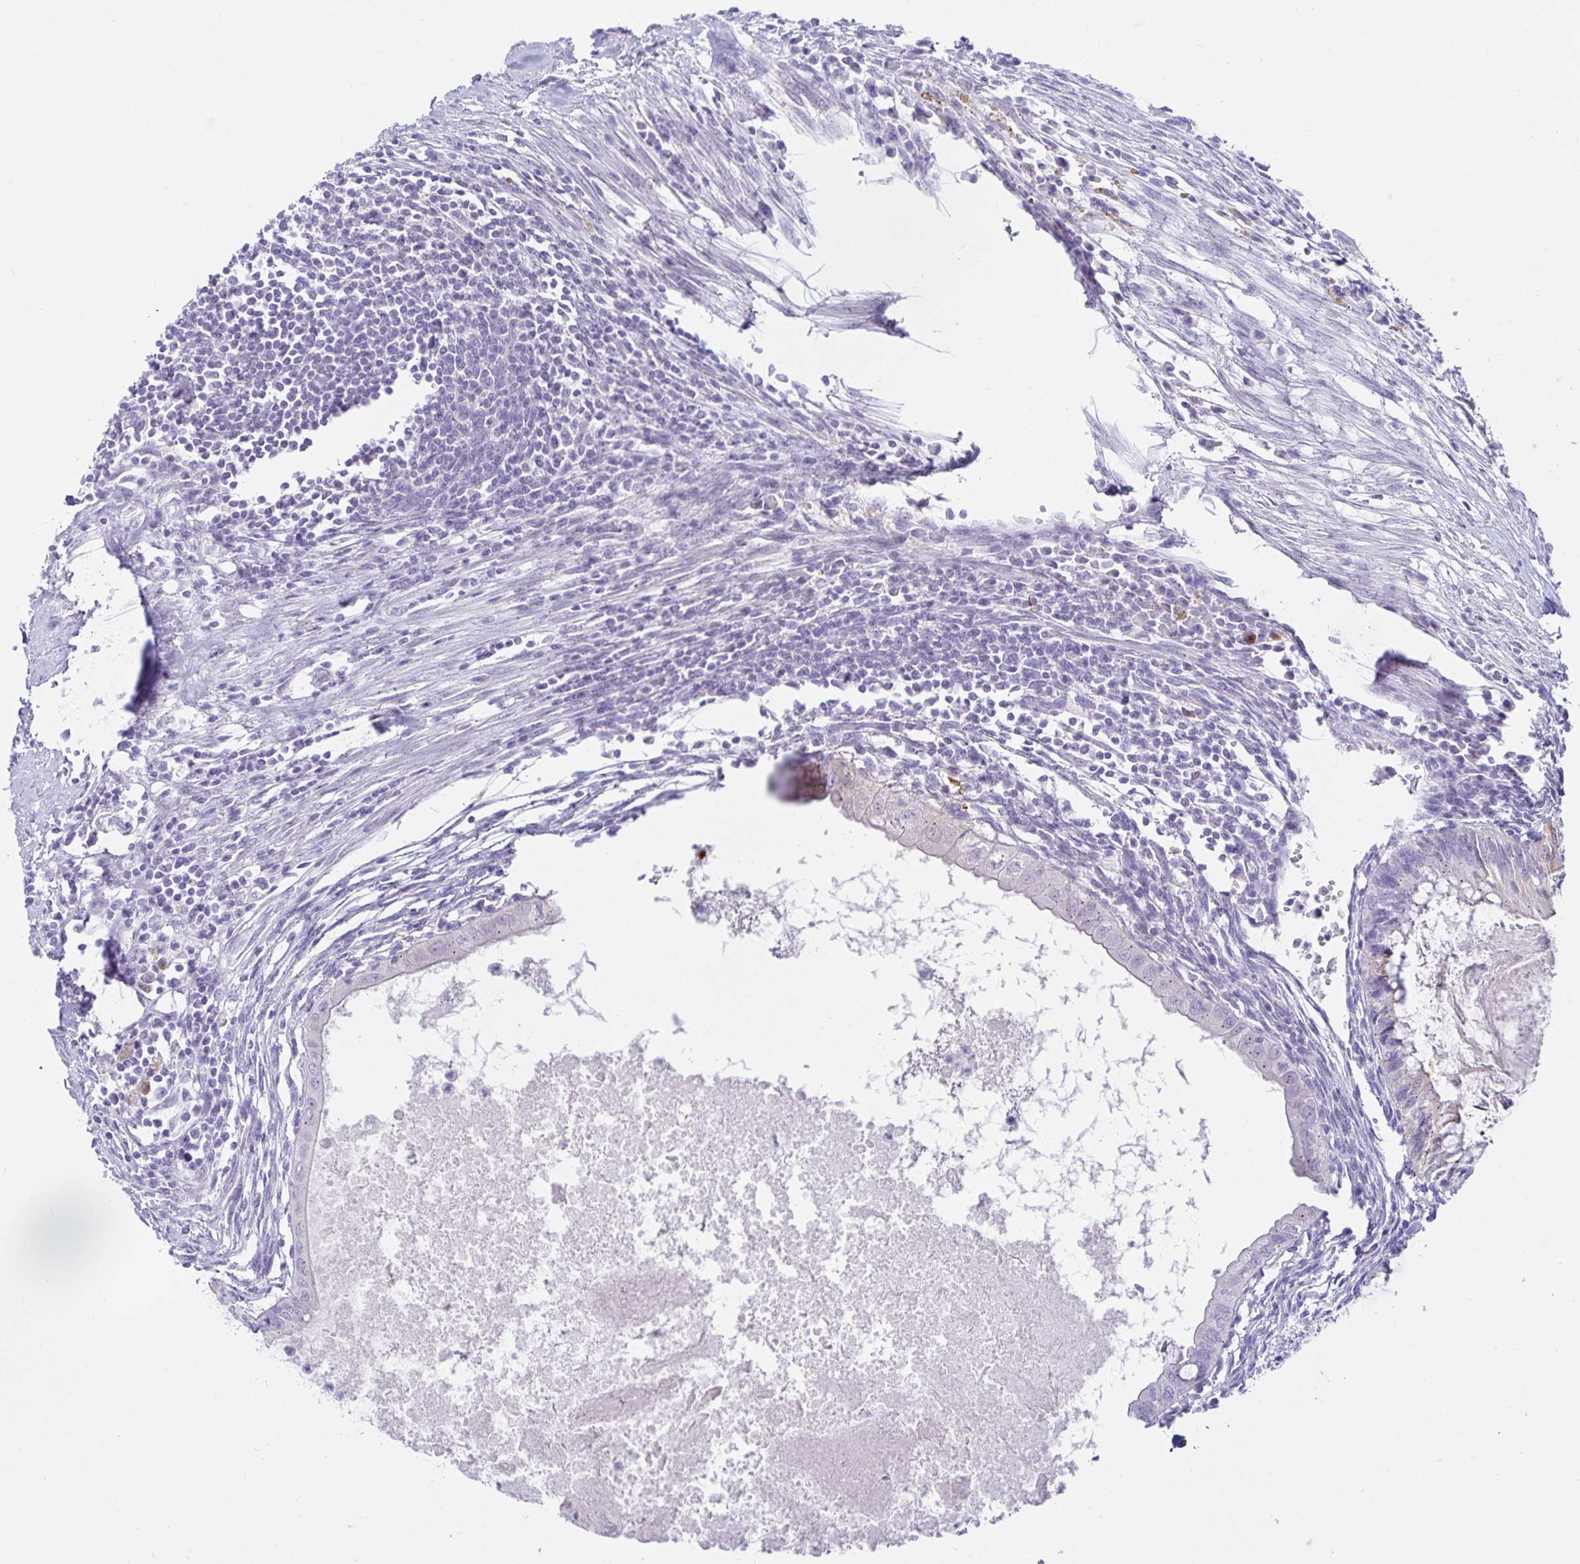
{"staining": {"intensity": "negative", "quantity": "none", "location": "none"}, "tissue": "testis cancer", "cell_type": "Tumor cells", "image_type": "cancer", "snomed": [{"axis": "morphology", "description": "Carcinoma, Embryonal, NOS"}, {"axis": "topography", "description": "Testis"}], "caption": "Photomicrograph shows no protein positivity in tumor cells of testis cancer (embryonal carcinoma) tissue. The staining was performed using DAB (3,3'-diaminobenzidine) to visualize the protein expression in brown, while the nuclei were stained in blue with hematoxylin (Magnification: 20x).", "gene": "MON2", "patient": {"sex": "male", "age": 37}}